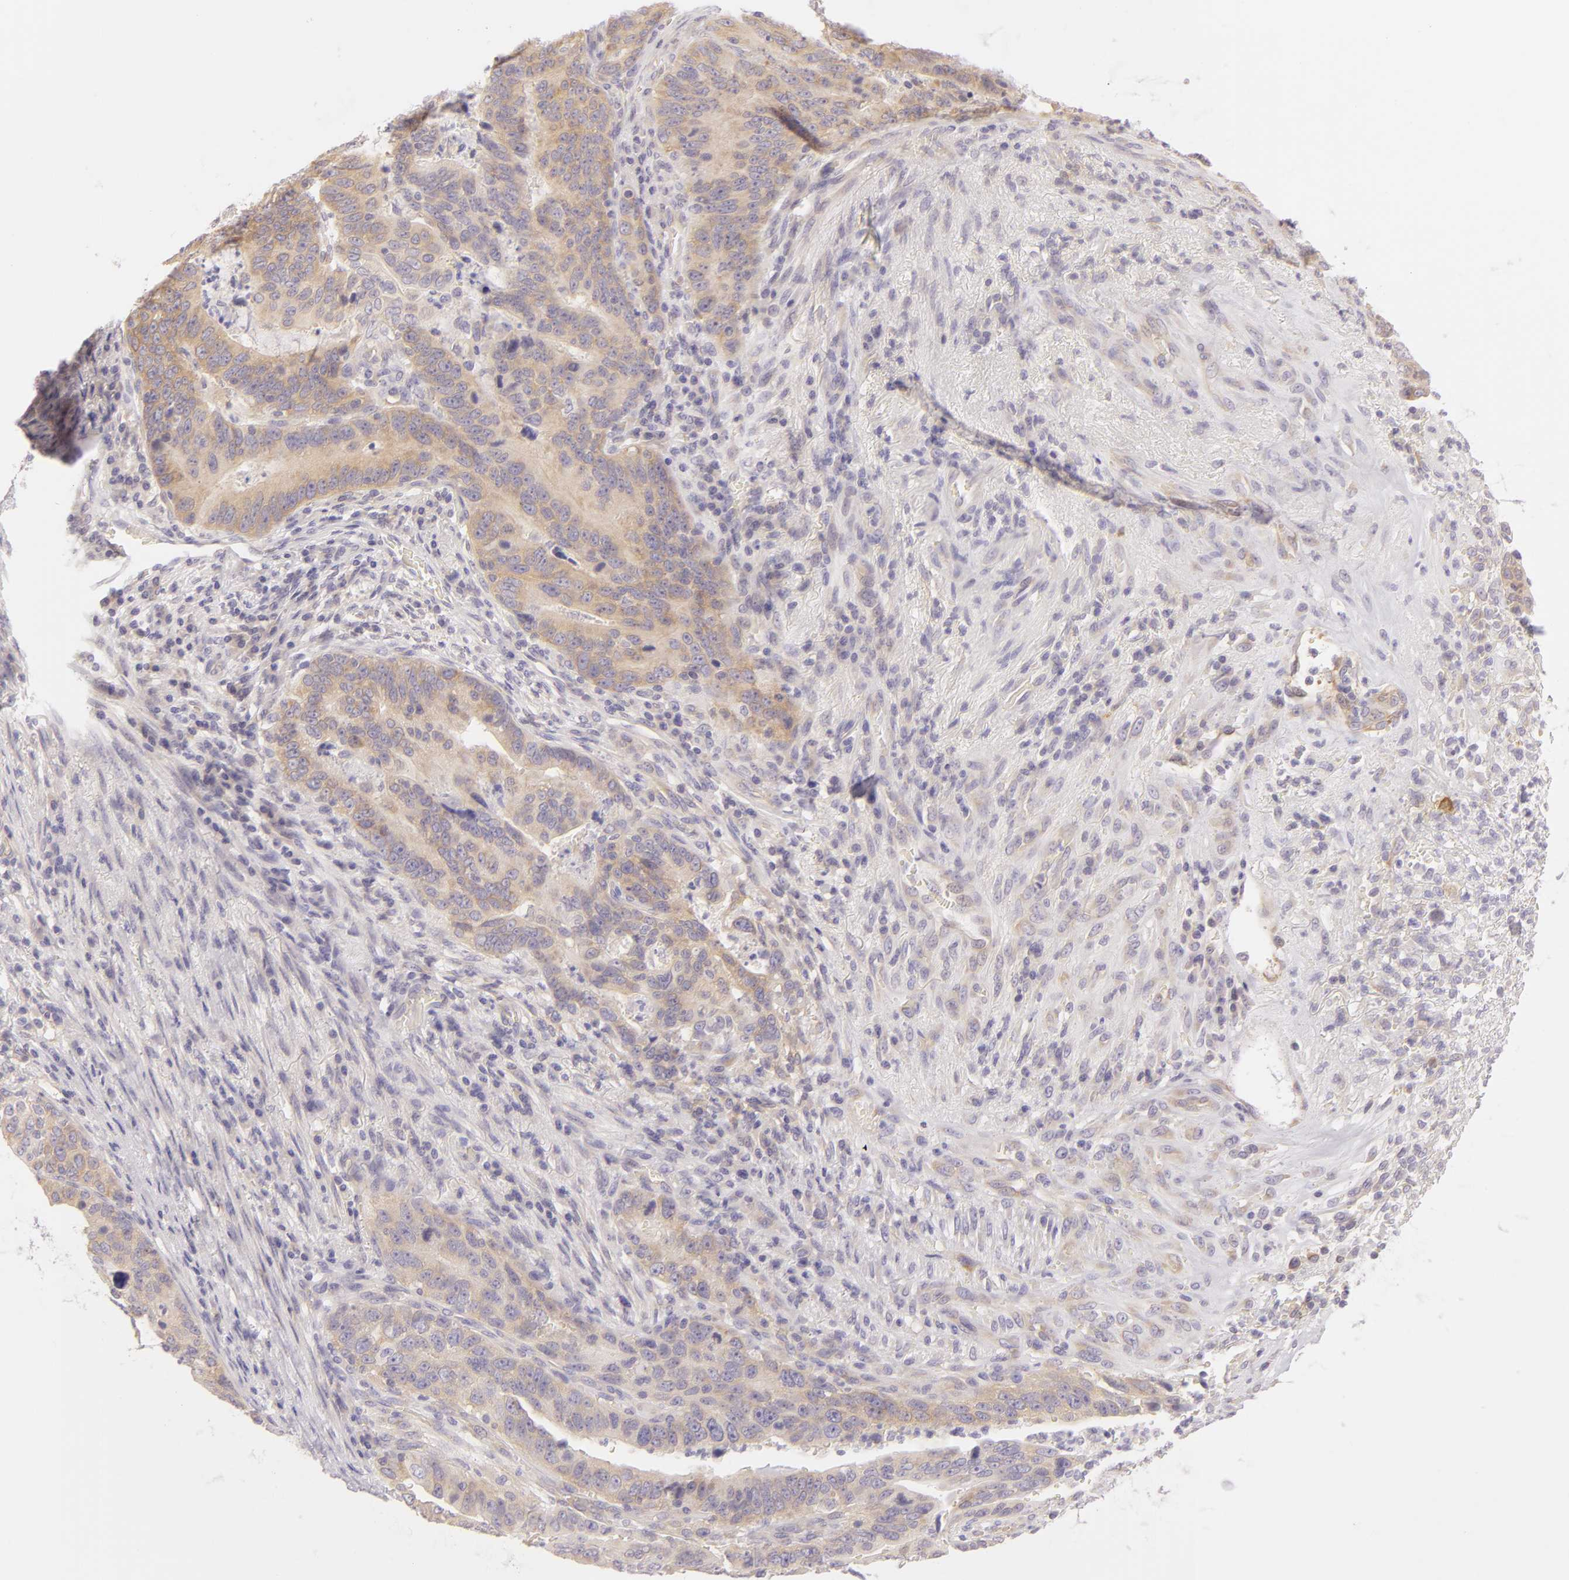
{"staining": {"intensity": "weak", "quantity": ">75%", "location": "cytoplasmic/membranous"}, "tissue": "stomach cancer", "cell_type": "Tumor cells", "image_type": "cancer", "snomed": [{"axis": "morphology", "description": "Adenocarcinoma, NOS"}, {"axis": "topography", "description": "Stomach, upper"}], "caption": "This histopathology image shows immunohistochemistry (IHC) staining of stomach cancer (adenocarcinoma), with low weak cytoplasmic/membranous positivity in approximately >75% of tumor cells.", "gene": "ZC3H7B", "patient": {"sex": "female", "age": 50}}